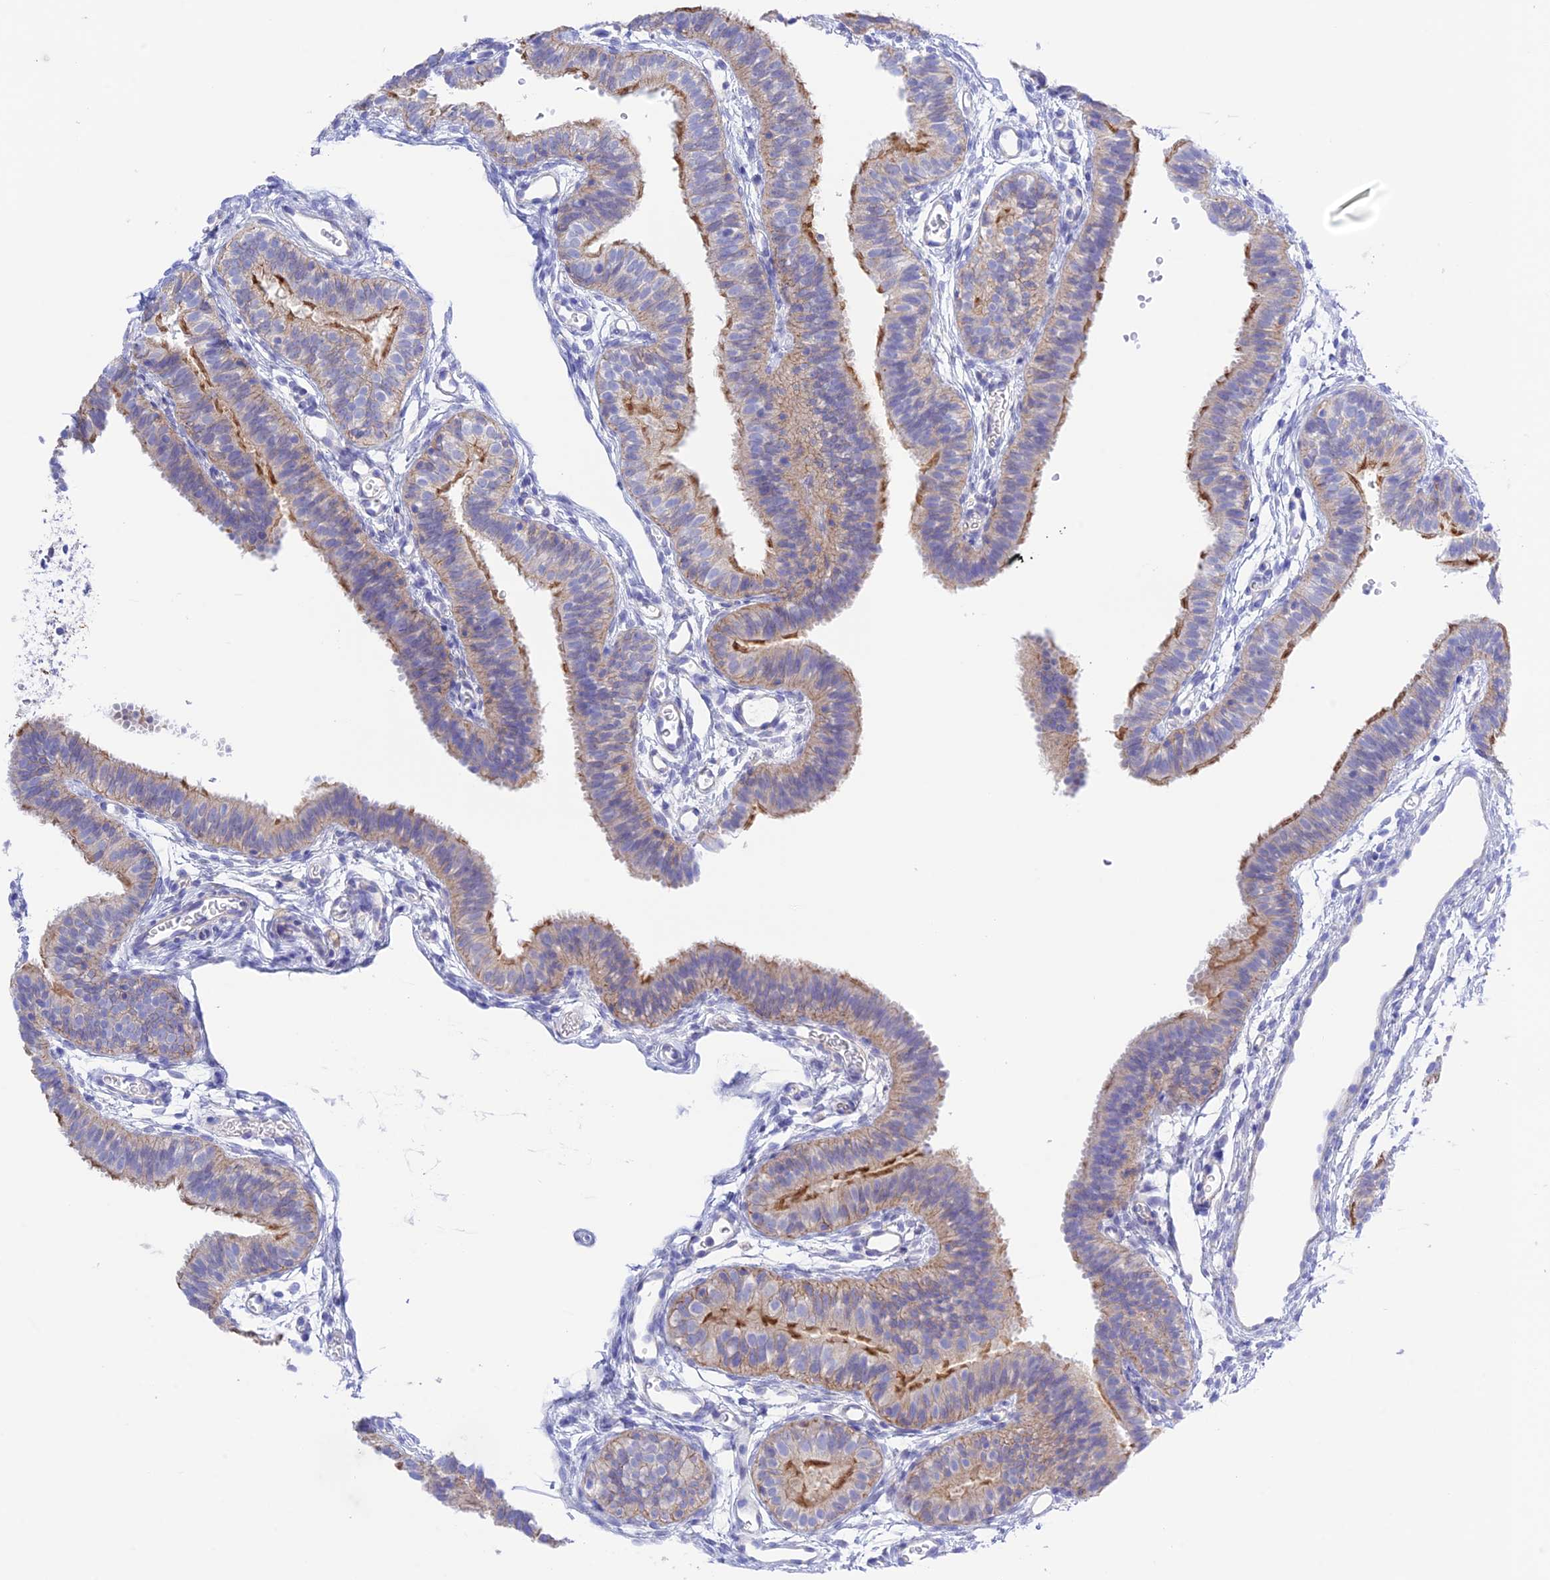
{"staining": {"intensity": "moderate", "quantity": "25%-75%", "location": "cytoplasmic/membranous"}, "tissue": "fallopian tube", "cell_type": "Glandular cells", "image_type": "normal", "snomed": [{"axis": "morphology", "description": "Normal tissue, NOS"}, {"axis": "topography", "description": "Fallopian tube"}], "caption": "Immunohistochemistry (DAB) staining of unremarkable fallopian tube reveals moderate cytoplasmic/membranous protein expression in about 25%-75% of glandular cells.", "gene": "CHSY3", "patient": {"sex": "female", "age": 35}}